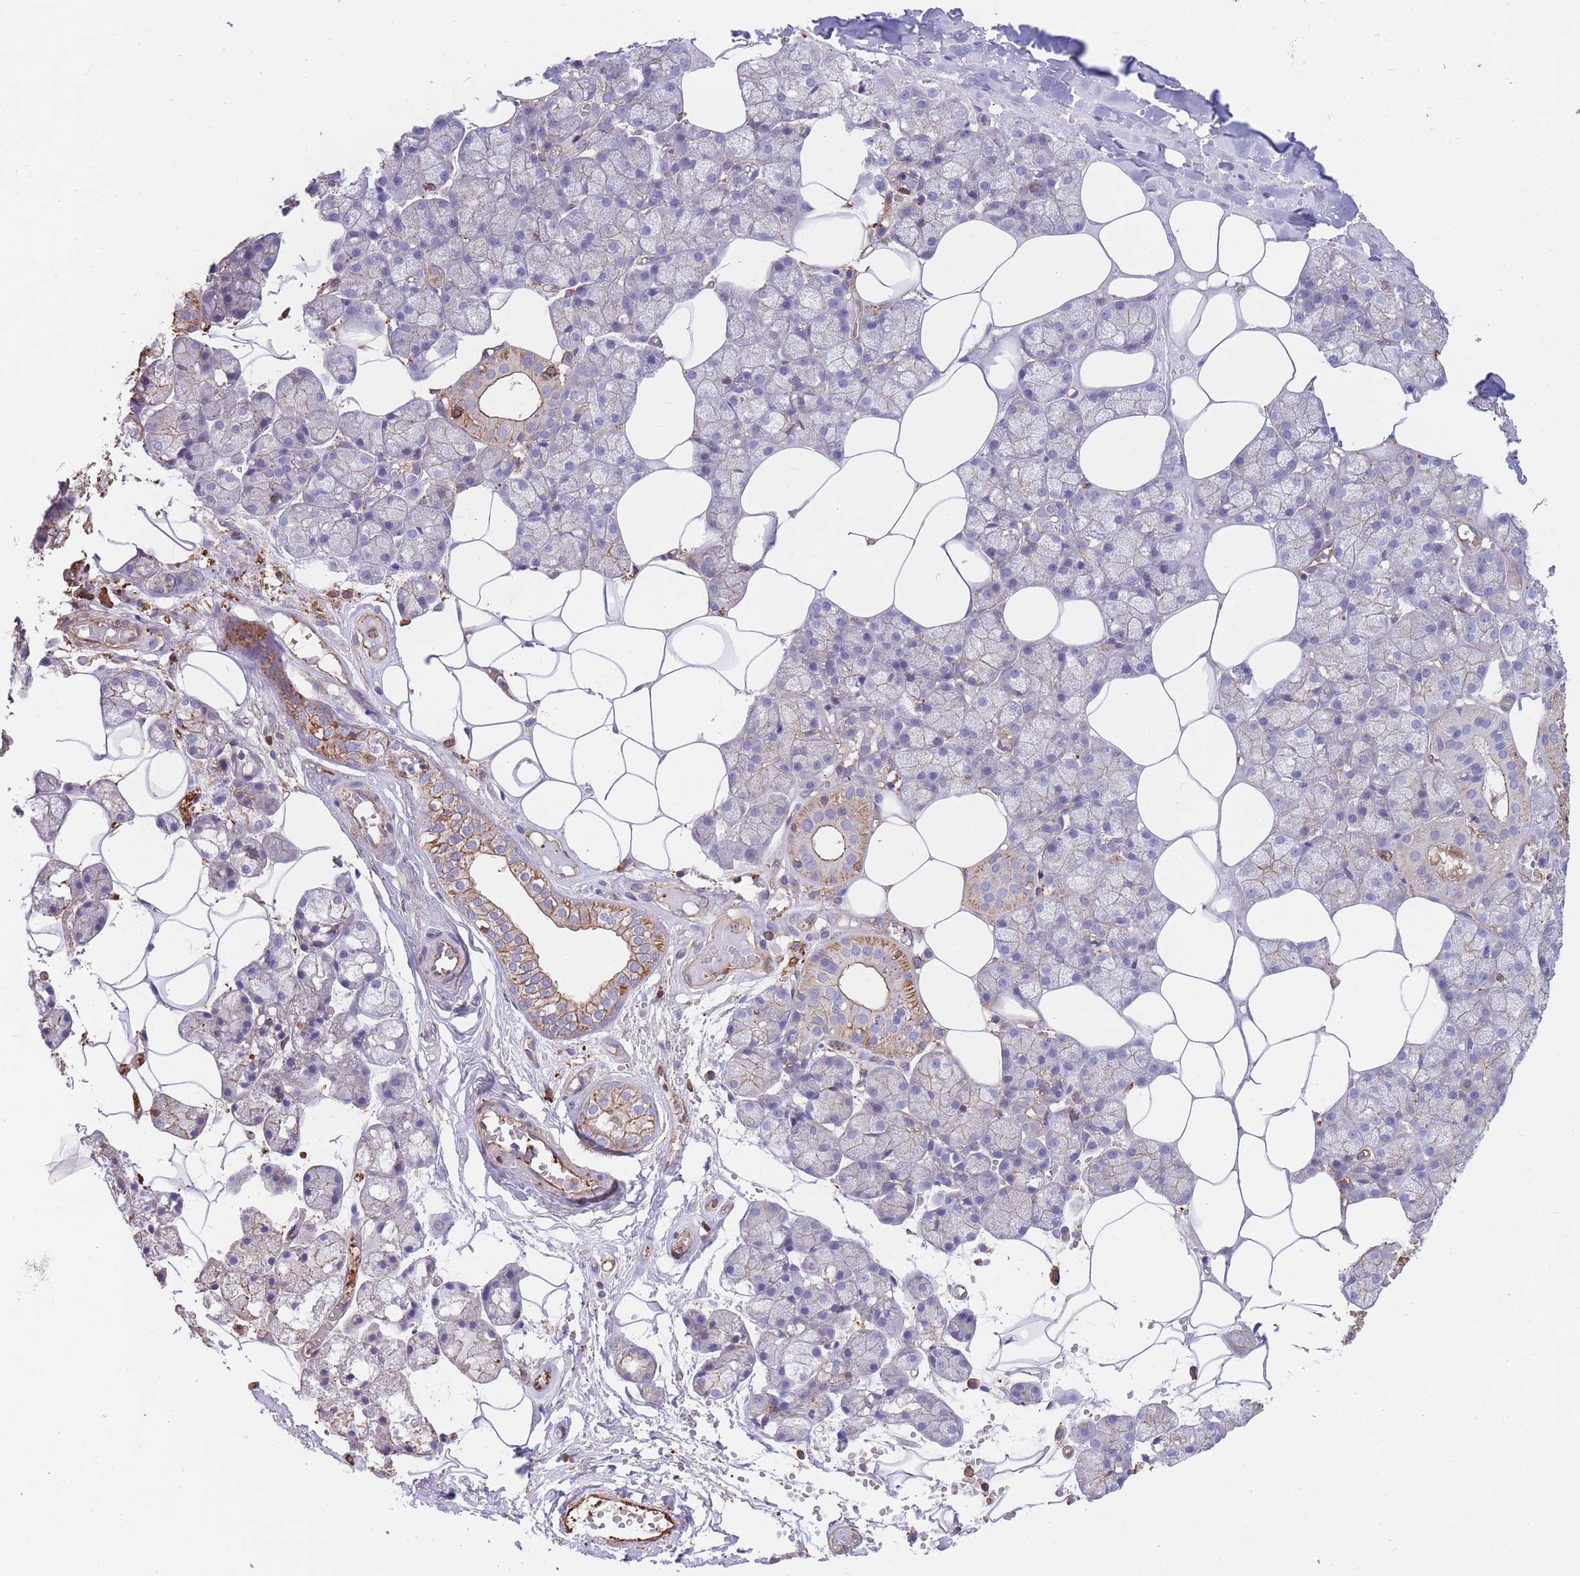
{"staining": {"intensity": "weak", "quantity": "25%-75%", "location": "cytoplasmic/membranous"}, "tissue": "salivary gland", "cell_type": "Glandular cells", "image_type": "normal", "snomed": [{"axis": "morphology", "description": "Normal tissue, NOS"}, {"axis": "topography", "description": "Salivary gland"}], "caption": "Brown immunohistochemical staining in unremarkable salivary gland shows weak cytoplasmic/membranous positivity in approximately 25%-75% of glandular cells. (brown staining indicates protein expression, while blue staining denotes nuclei).", "gene": "LRRN4CL", "patient": {"sex": "male", "age": 62}}